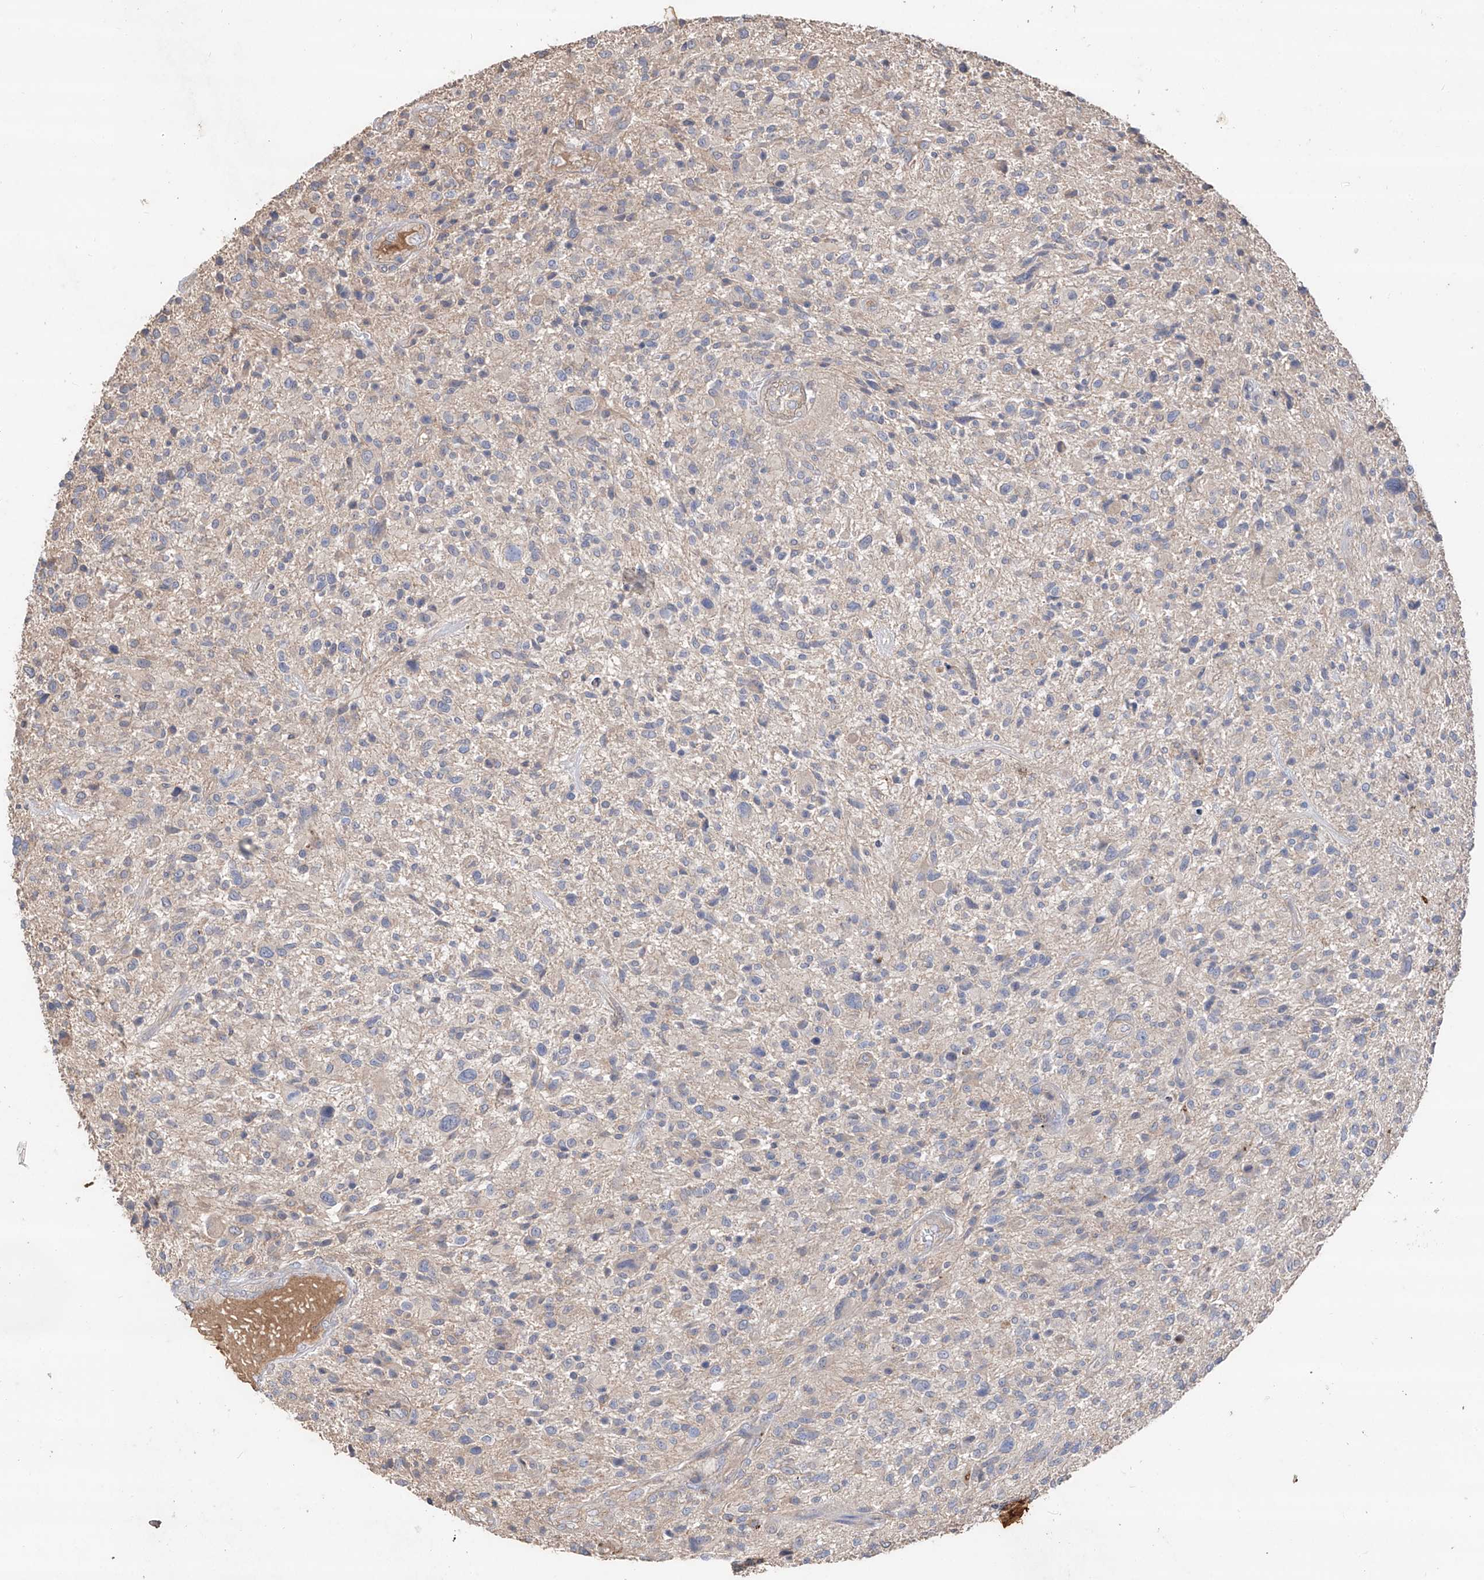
{"staining": {"intensity": "negative", "quantity": "none", "location": "none"}, "tissue": "glioma", "cell_type": "Tumor cells", "image_type": "cancer", "snomed": [{"axis": "morphology", "description": "Glioma, malignant, High grade"}, {"axis": "topography", "description": "Brain"}], "caption": "Immunohistochemical staining of malignant glioma (high-grade) reveals no significant staining in tumor cells.", "gene": "EDN1", "patient": {"sex": "male", "age": 47}}